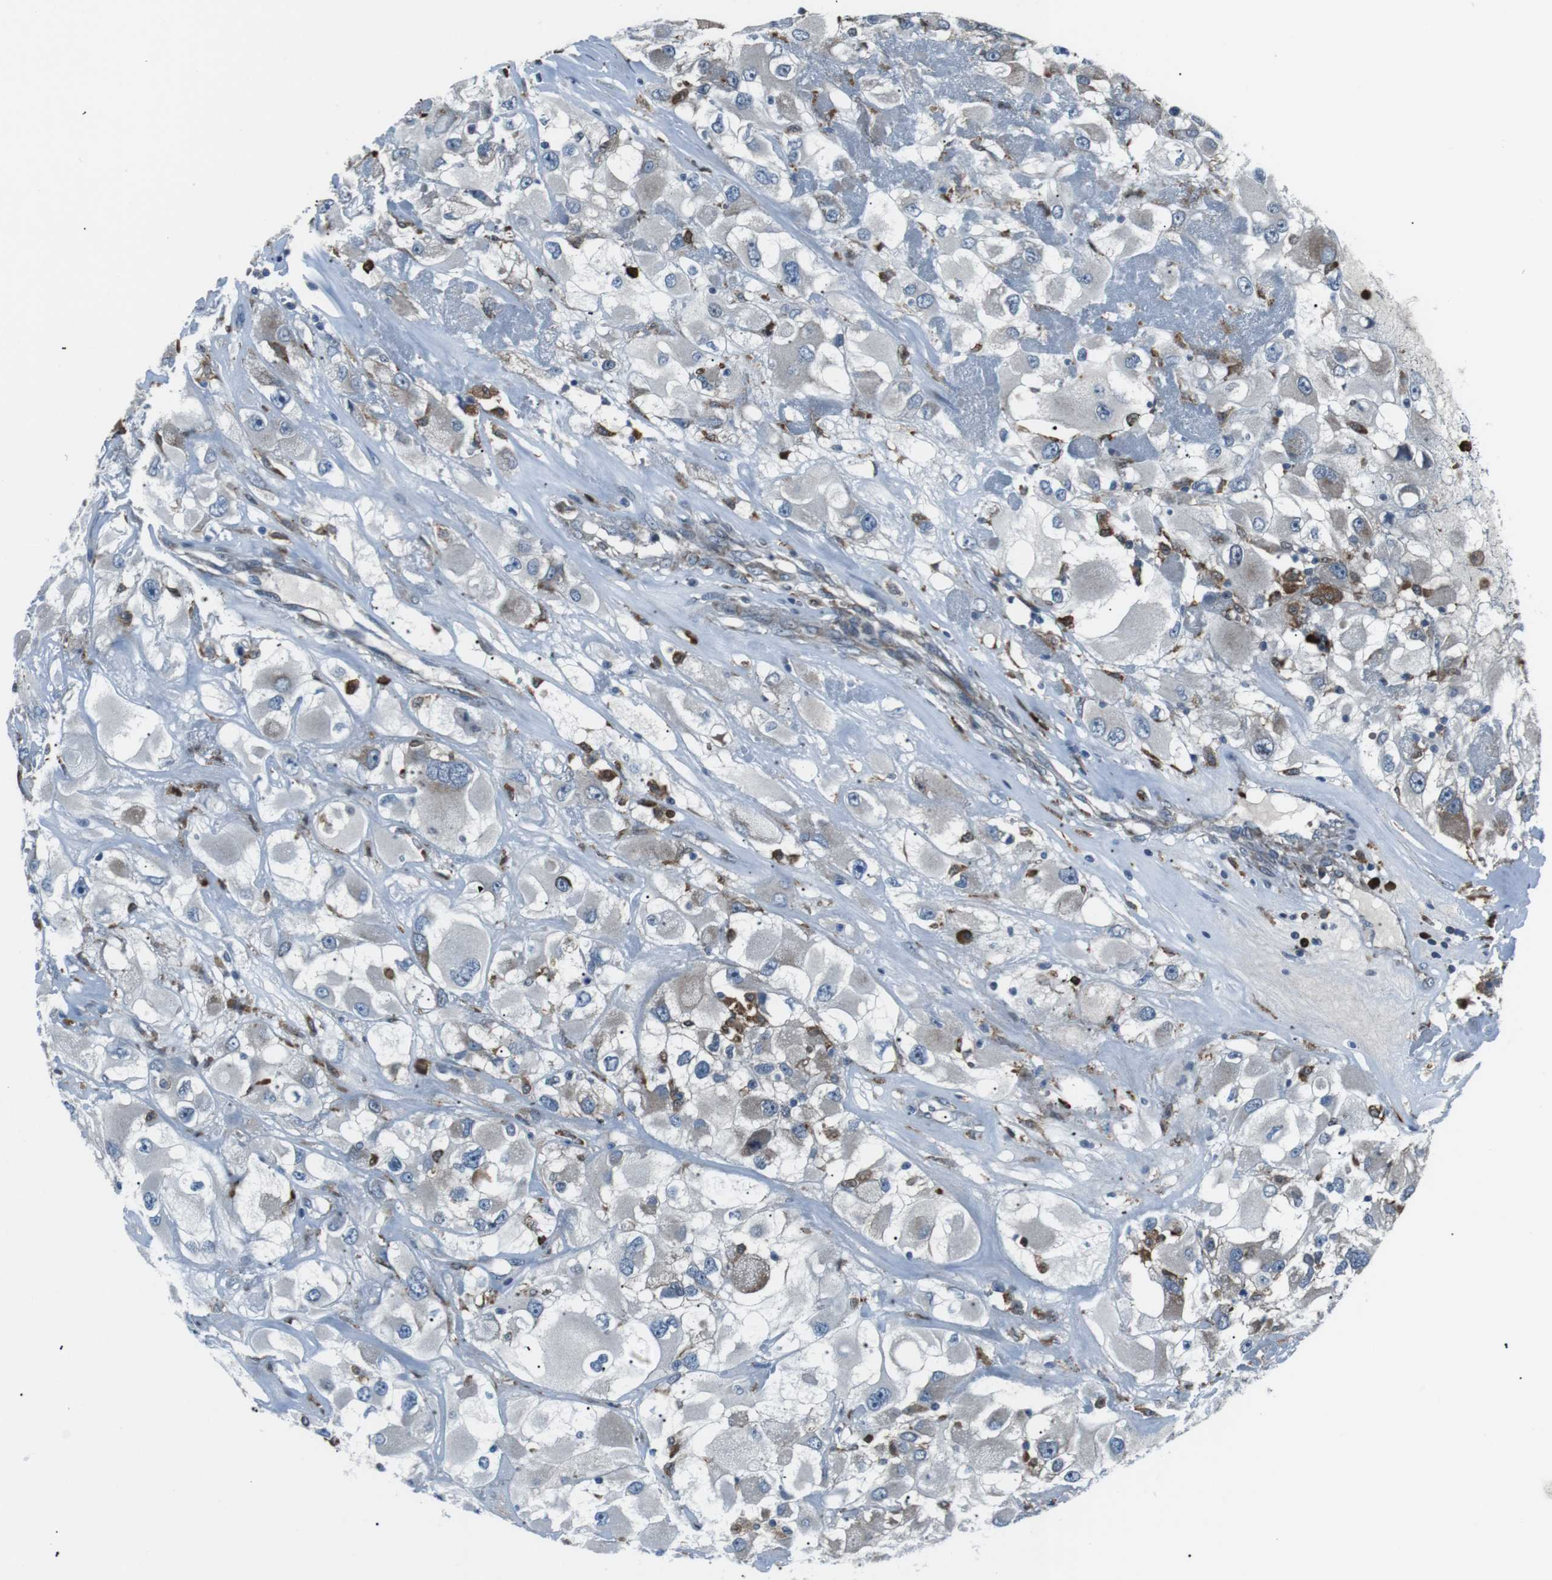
{"staining": {"intensity": "weak", "quantity": "<25%", "location": "cytoplasmic/membranous"}, "tissue": "renal cancer", "cell_type": "Tumor cells", "image_type": "cancer", "snomed": [{"axis": "morphology", "description": "Adenocarcinoma, NOS"}, {"axis": "topography", "description": "Kidney"}], "caption": "Human renal cancer stained for a protein using immunohistochemistry demonstrates no positivity in tumor cells.", "gene": "BLNK", "patient": {"sex": "female", "age": 52}}